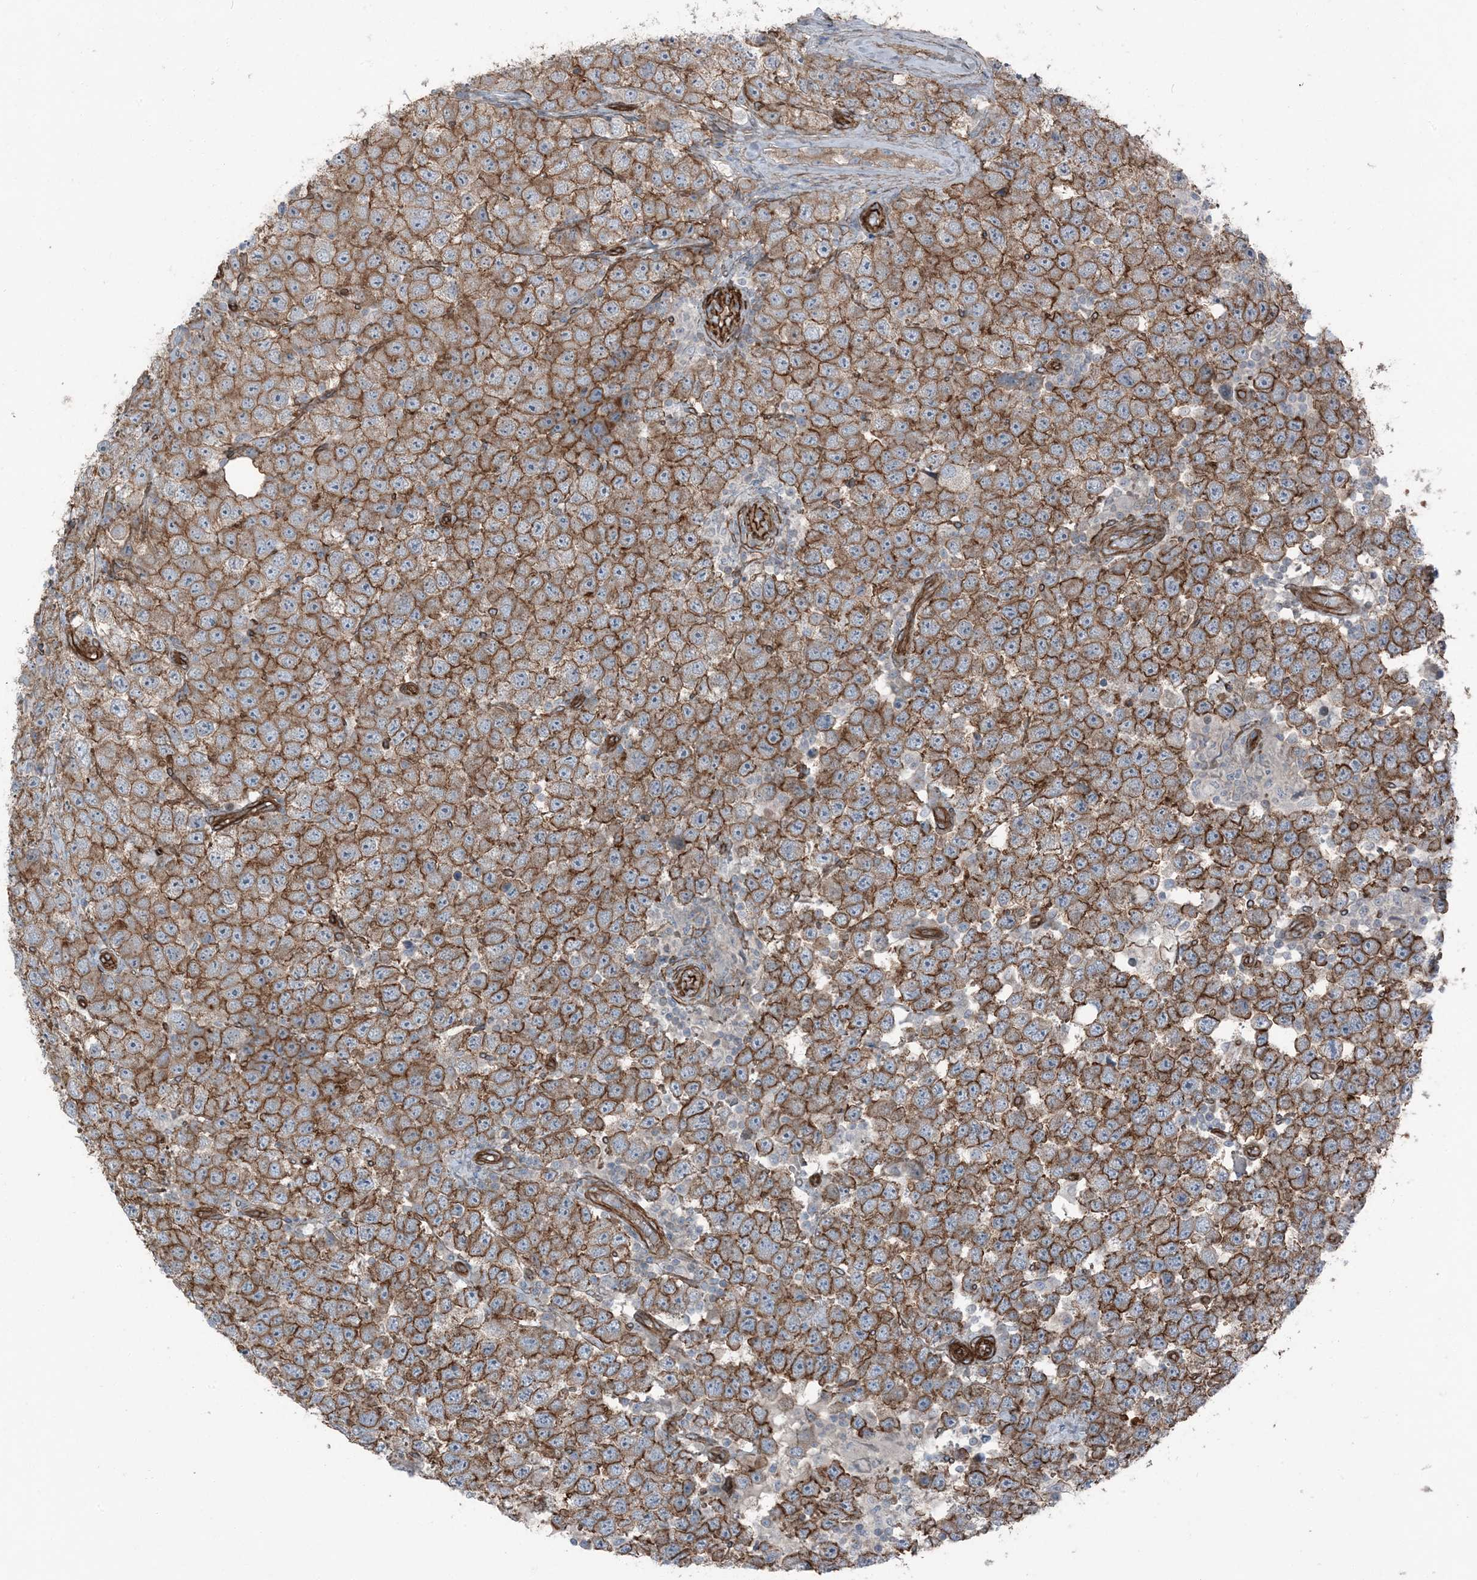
{"staining": {"intensity": "strong", "quantity": ">75%", "location": "cytoplasmic/membranous"}, "tissue": "testis cancer", "cell_type": "Tumor cells", "image_type": "cancer", "snomed": [{"axis": "morphology", "description": "Seminoma, NOS"}, {"axis": "topography", "description": "Testis"}], "caption": "Immunohistochemistry (IHC) image of neoplastic tissue: human testis cancer (seminoma) stained using immunohistochemistry (IHC) exhibits high levels of strong protein expression localized specifically in the cytoplasmic/membranous of tumor cells, appearing as a cytoplasmic/membranous brown color.", "gene": "ZFP90", "patient": {"sex": "male", "age": 28}}